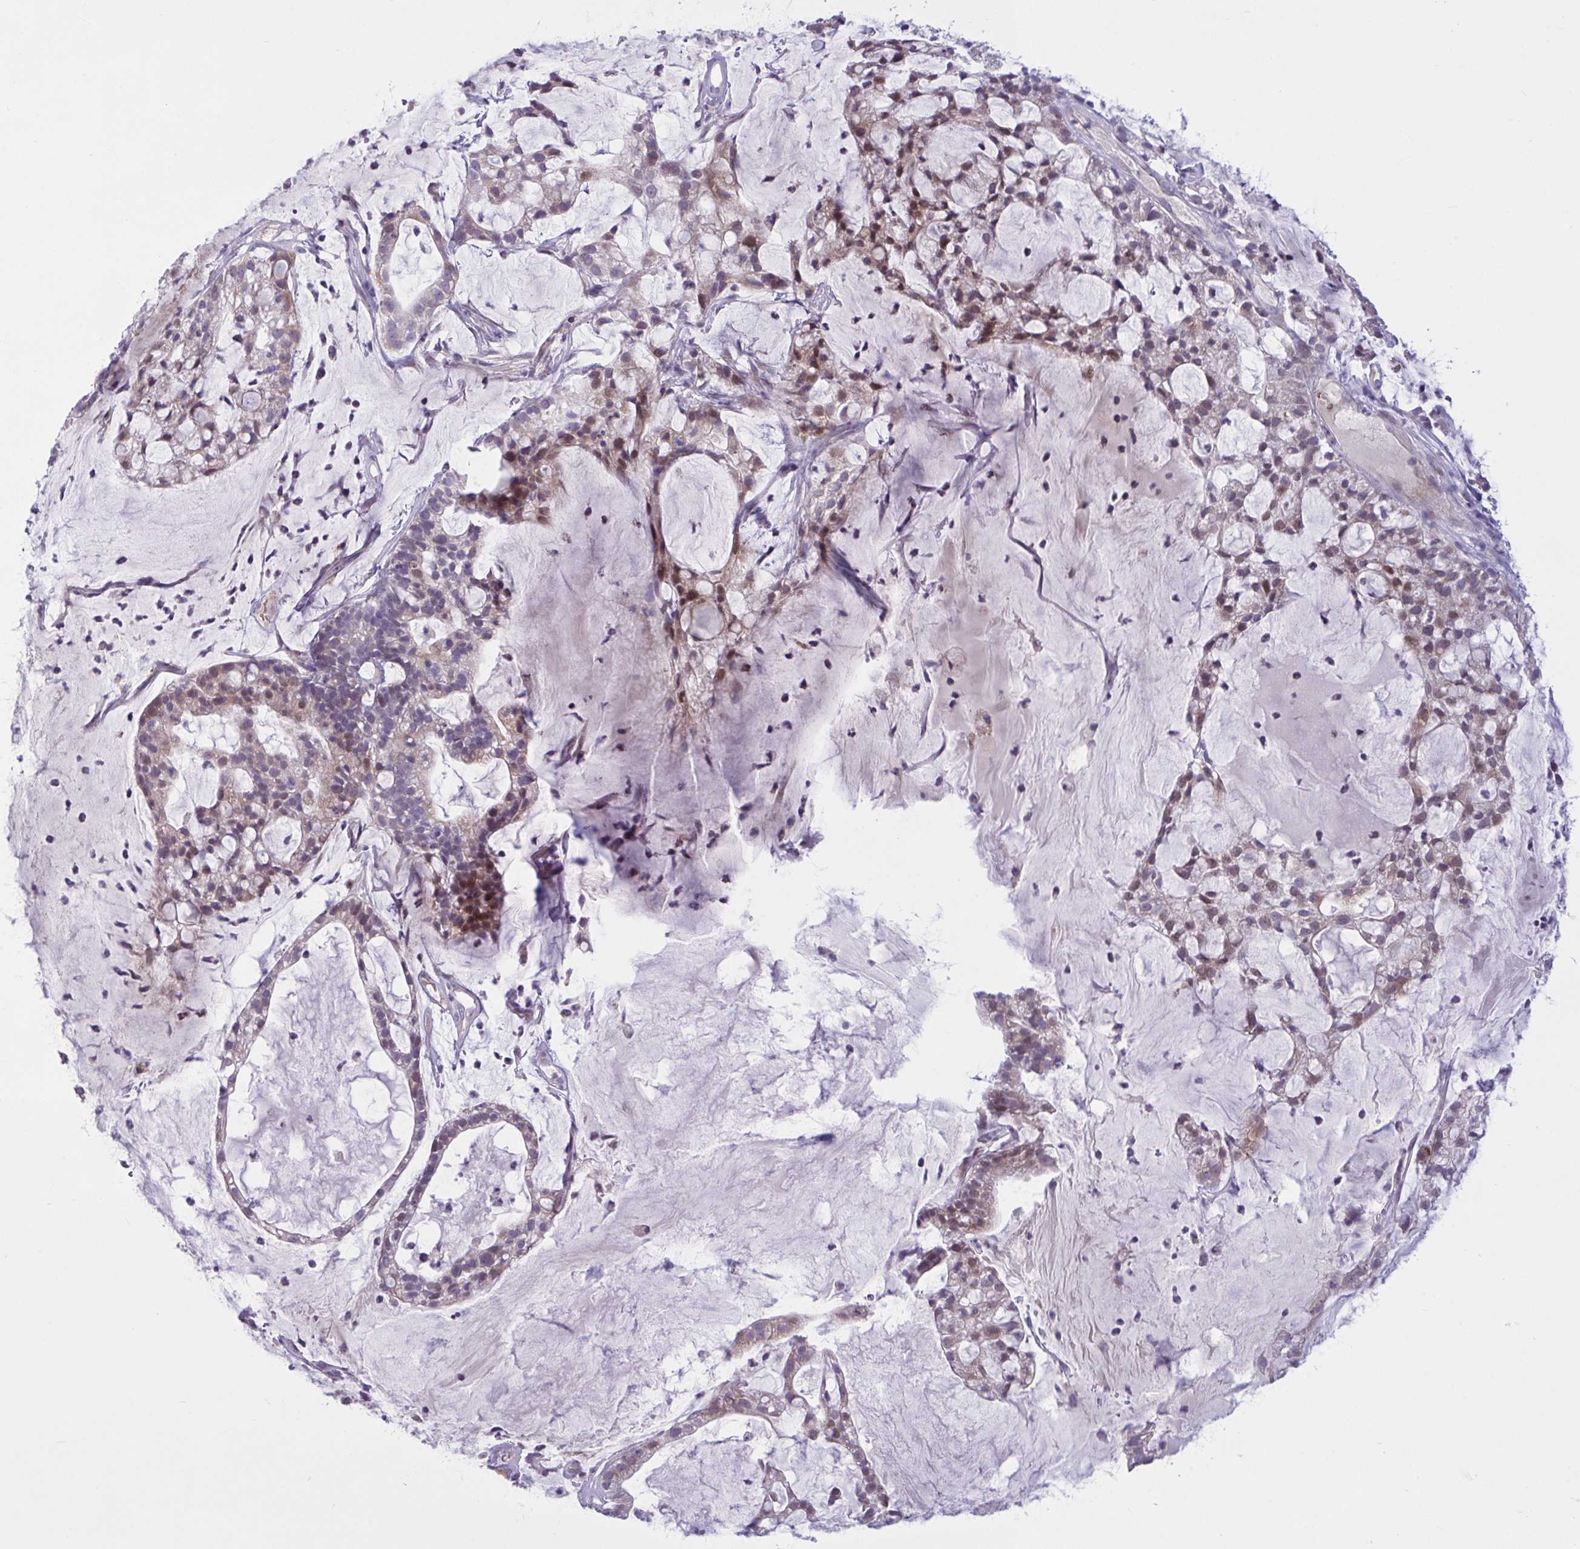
{"staining": {"intensity": "weak", "quantity": "25%-75%", "location": "cytoplasmic/membranous,nuclear"}, "tissue": "cervical cancer", "cell_type": "Tumor cells", "image_type": "cancer", "snomed": [{"axis": "morphology", "description": "Adenocarcinoma, NOS"}, {"axis": "topography", "description": "Cervix"}], "caption": "About 25%-75% of tumor cells in cervical adenocarcinoma reveal weak cytoplasmic/membranous and nuclear protein staining as visualized by brown immunohistochemical staining.", "gene": "VWC2", "patient": {"sex": "female", "age": 41}}